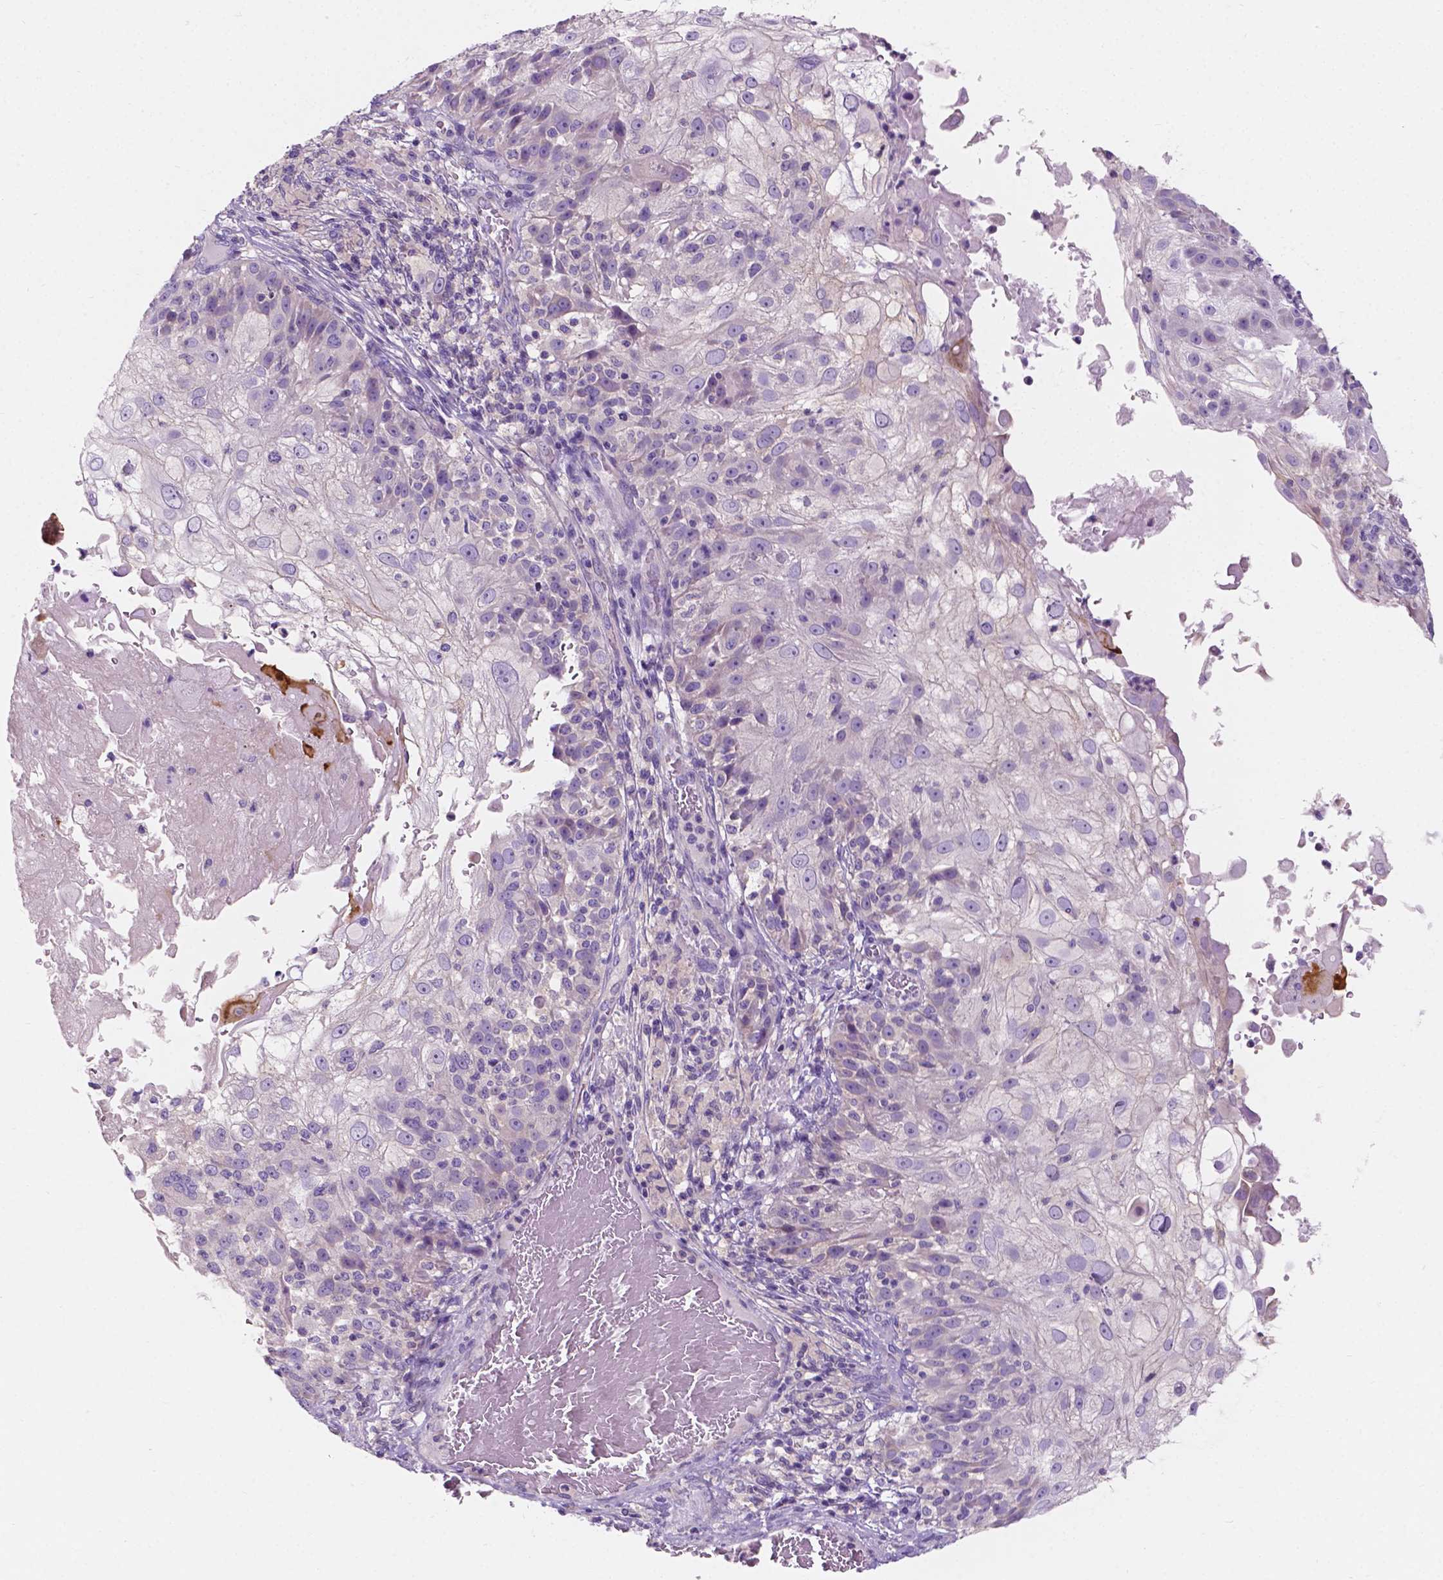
{"staining": {"intensity": "negative", "quantity": "none", "location": "none"}, "tissue": "skin cancer", "cell_type": "Tumor cells", "image_type": "cancer", "snomed": [{"axis": "morphology", "description": "Normal tissue, NOS"}, {"axis": "morphology", "description": "Squamous cell carcinoma, NOS"}, {"axis": "topography", "description": "Skin"}], "caption": "A high-resolution micrograph shows IHC staining of skin cancer, which demonstrates no significant expression in tumor cells. Nuclei are stained in blue.", "gene": "SIRT2", "patient": {"sex": "female", "age": 83}}